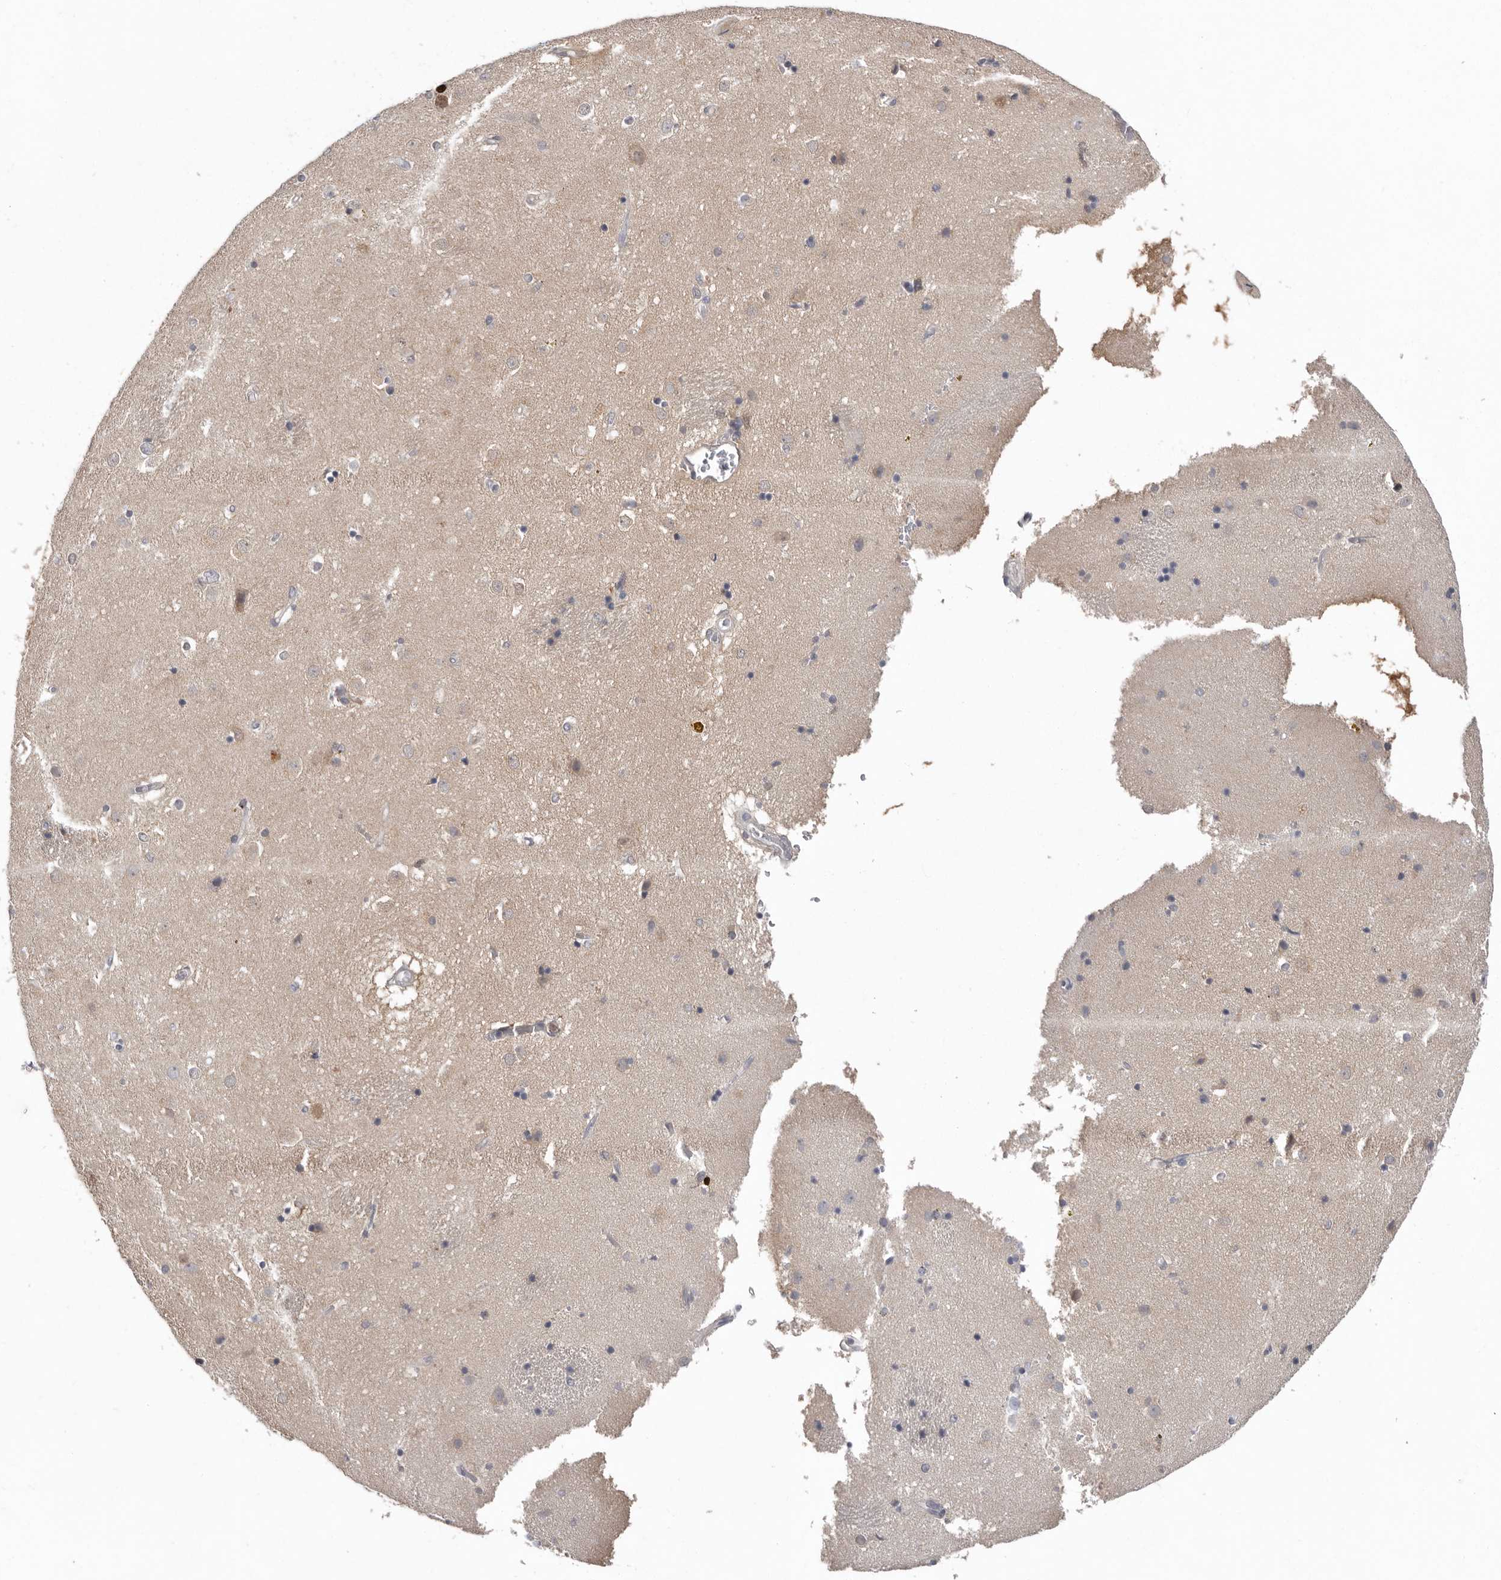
{"staining": {"intensity": "negative", "quantity": "none", "location": "none"}, "tissue": "caudate", "cell_type": "Glial cells", "image_type": "normal", "snomed": [{"axis": "morphology", "description": "Normal tissue, NOS"}, {"axis": "topography", "description": "Lateral ventricle wall"}], "caption": "Image shows no protein staining in glial cells of unremarkable caudate. (DAB (3,3'-diaminobenzidine) IHC with hematoxylin counter stain).", "gene": "RALGPS2", "patient": {"sex": "male", "age": 70}}